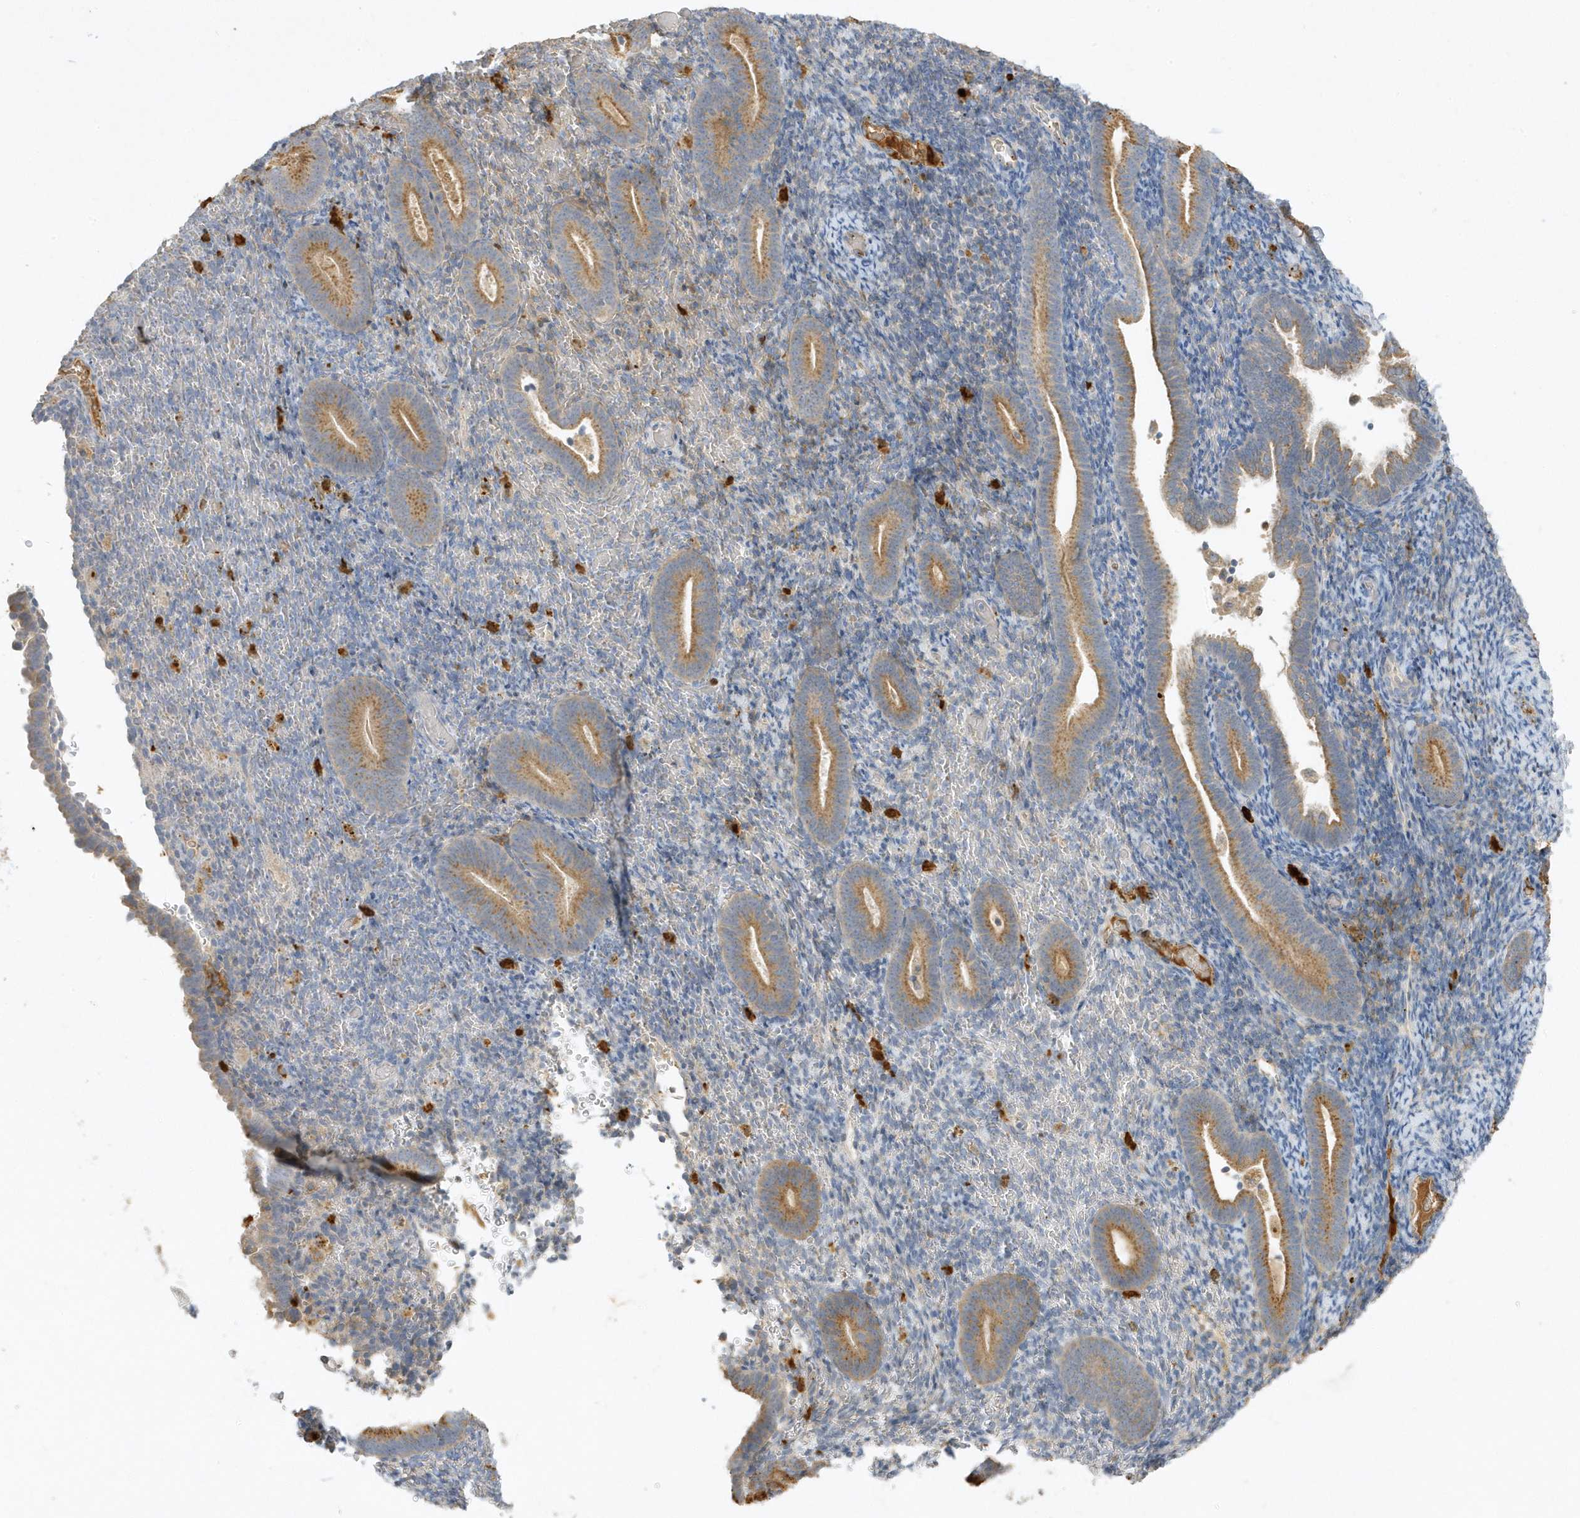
{"staining": {"intensity": "negative", "quantity": "none", "location": "none"}, "tissue": "endometrium", "cell_type": "Cells in endometrial stroma", "image_type": "normal", "snomed": [{"axis": "morphology", "description": "Normal tissue, NOS"}, {"axis": "topography", "description": "Endometrium"}], "caption": "Immunohistochemistry (IHC) of benign endometrium shows no staining in cells in endometrial stroma.", "gene": "DPP9", "patient": {"sex": "female", "age": 51}}